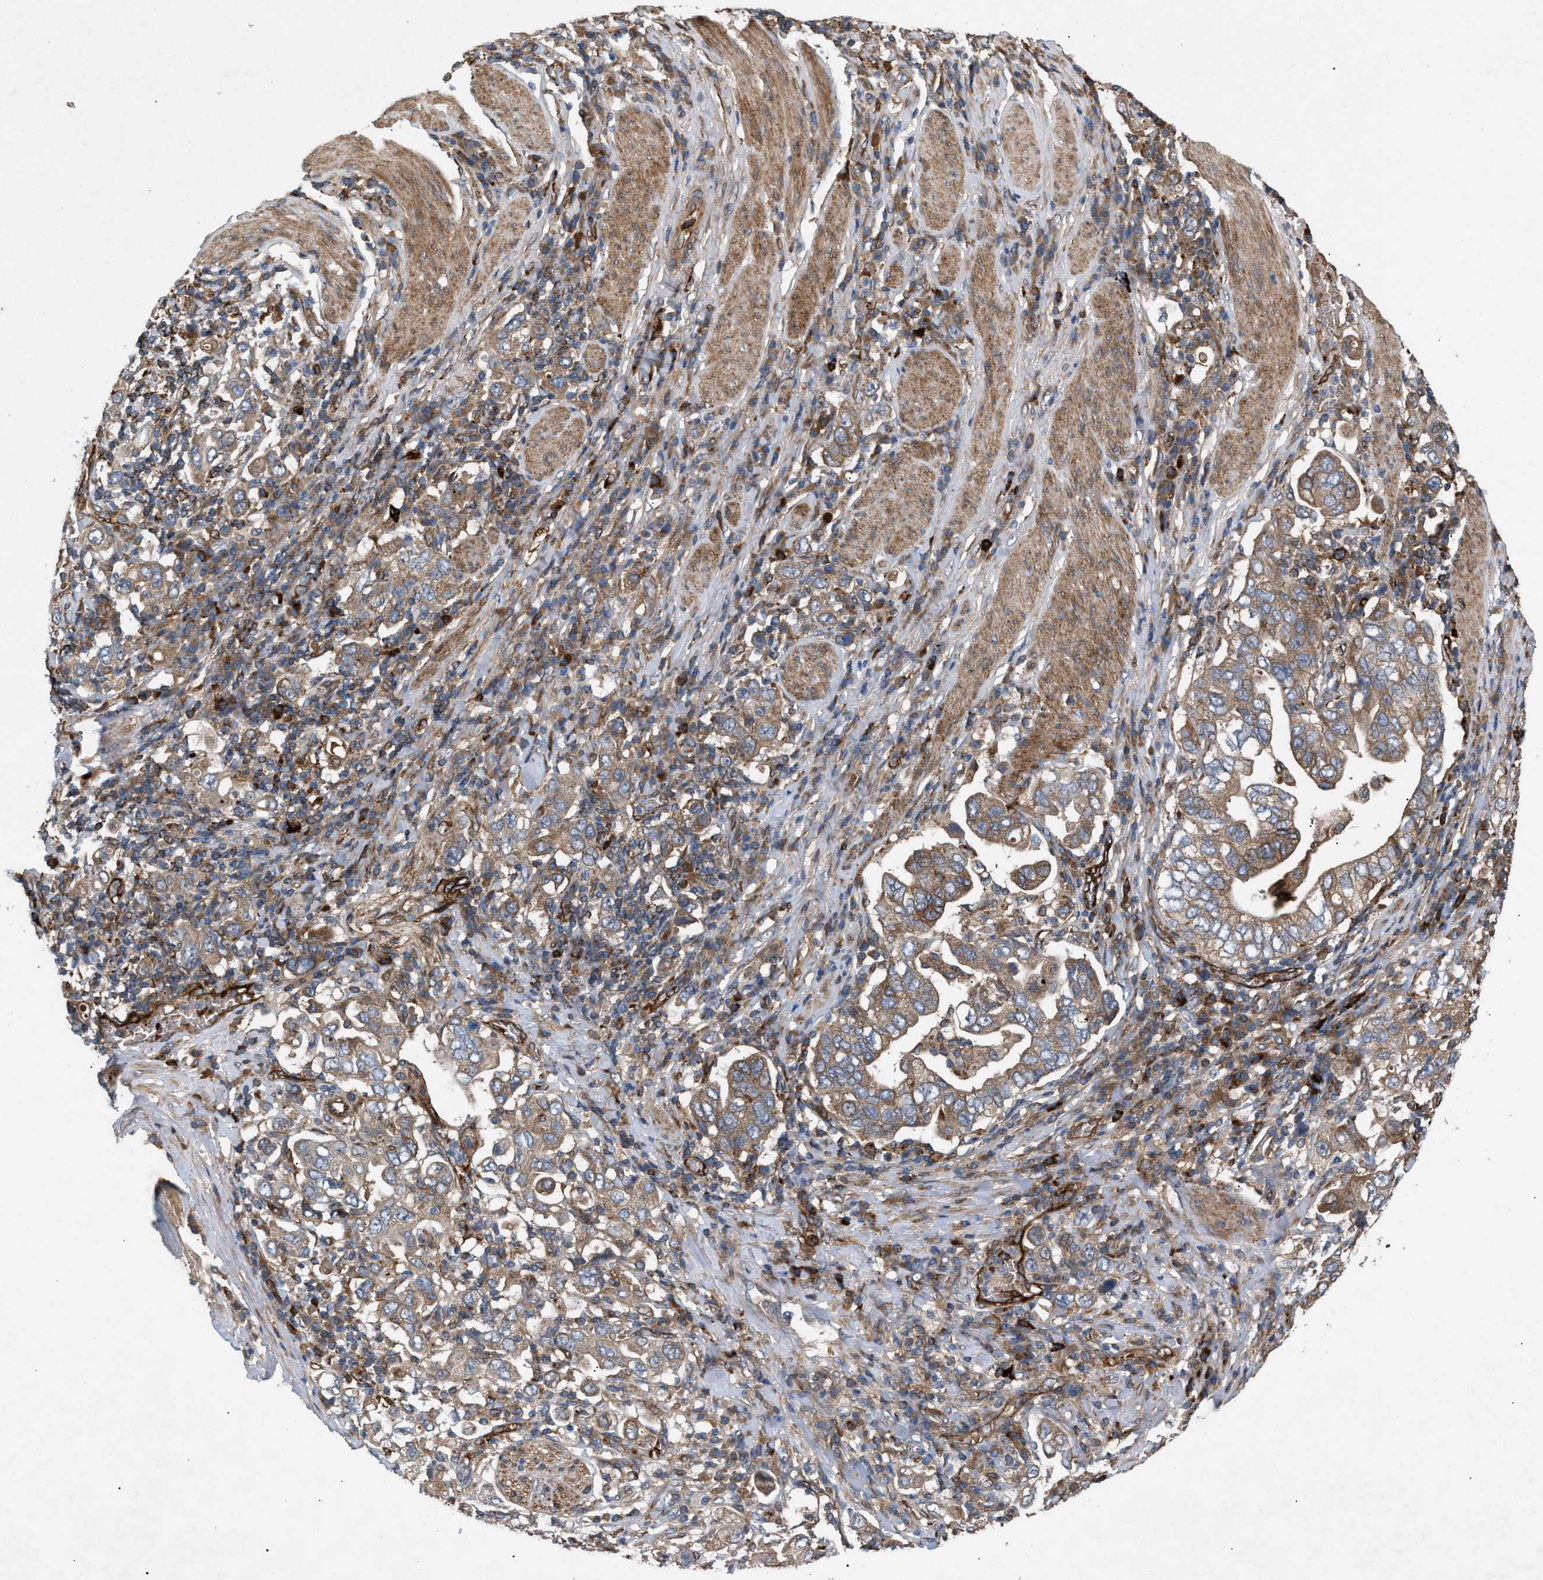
{"staining": {"intensity": "moderate", "quantity": ">75%", "location": "cytoplasmic/membranous"}, "tissue": "stomach cancer", "cell_type": "Tumor cells", "image_type": "cancer", "snomed": [{"axis": "morphology", "description": "Adenocarcinoma, NOS"}, {"axis": "topography", "description": "Stomach, upper"}], "caption": "Adenocarcinoma (stomach) stained with a protein marker shows moderate staining in tumor cells.", "gene": "GCC1", "patient": {"sex": "male", "age": 62}}